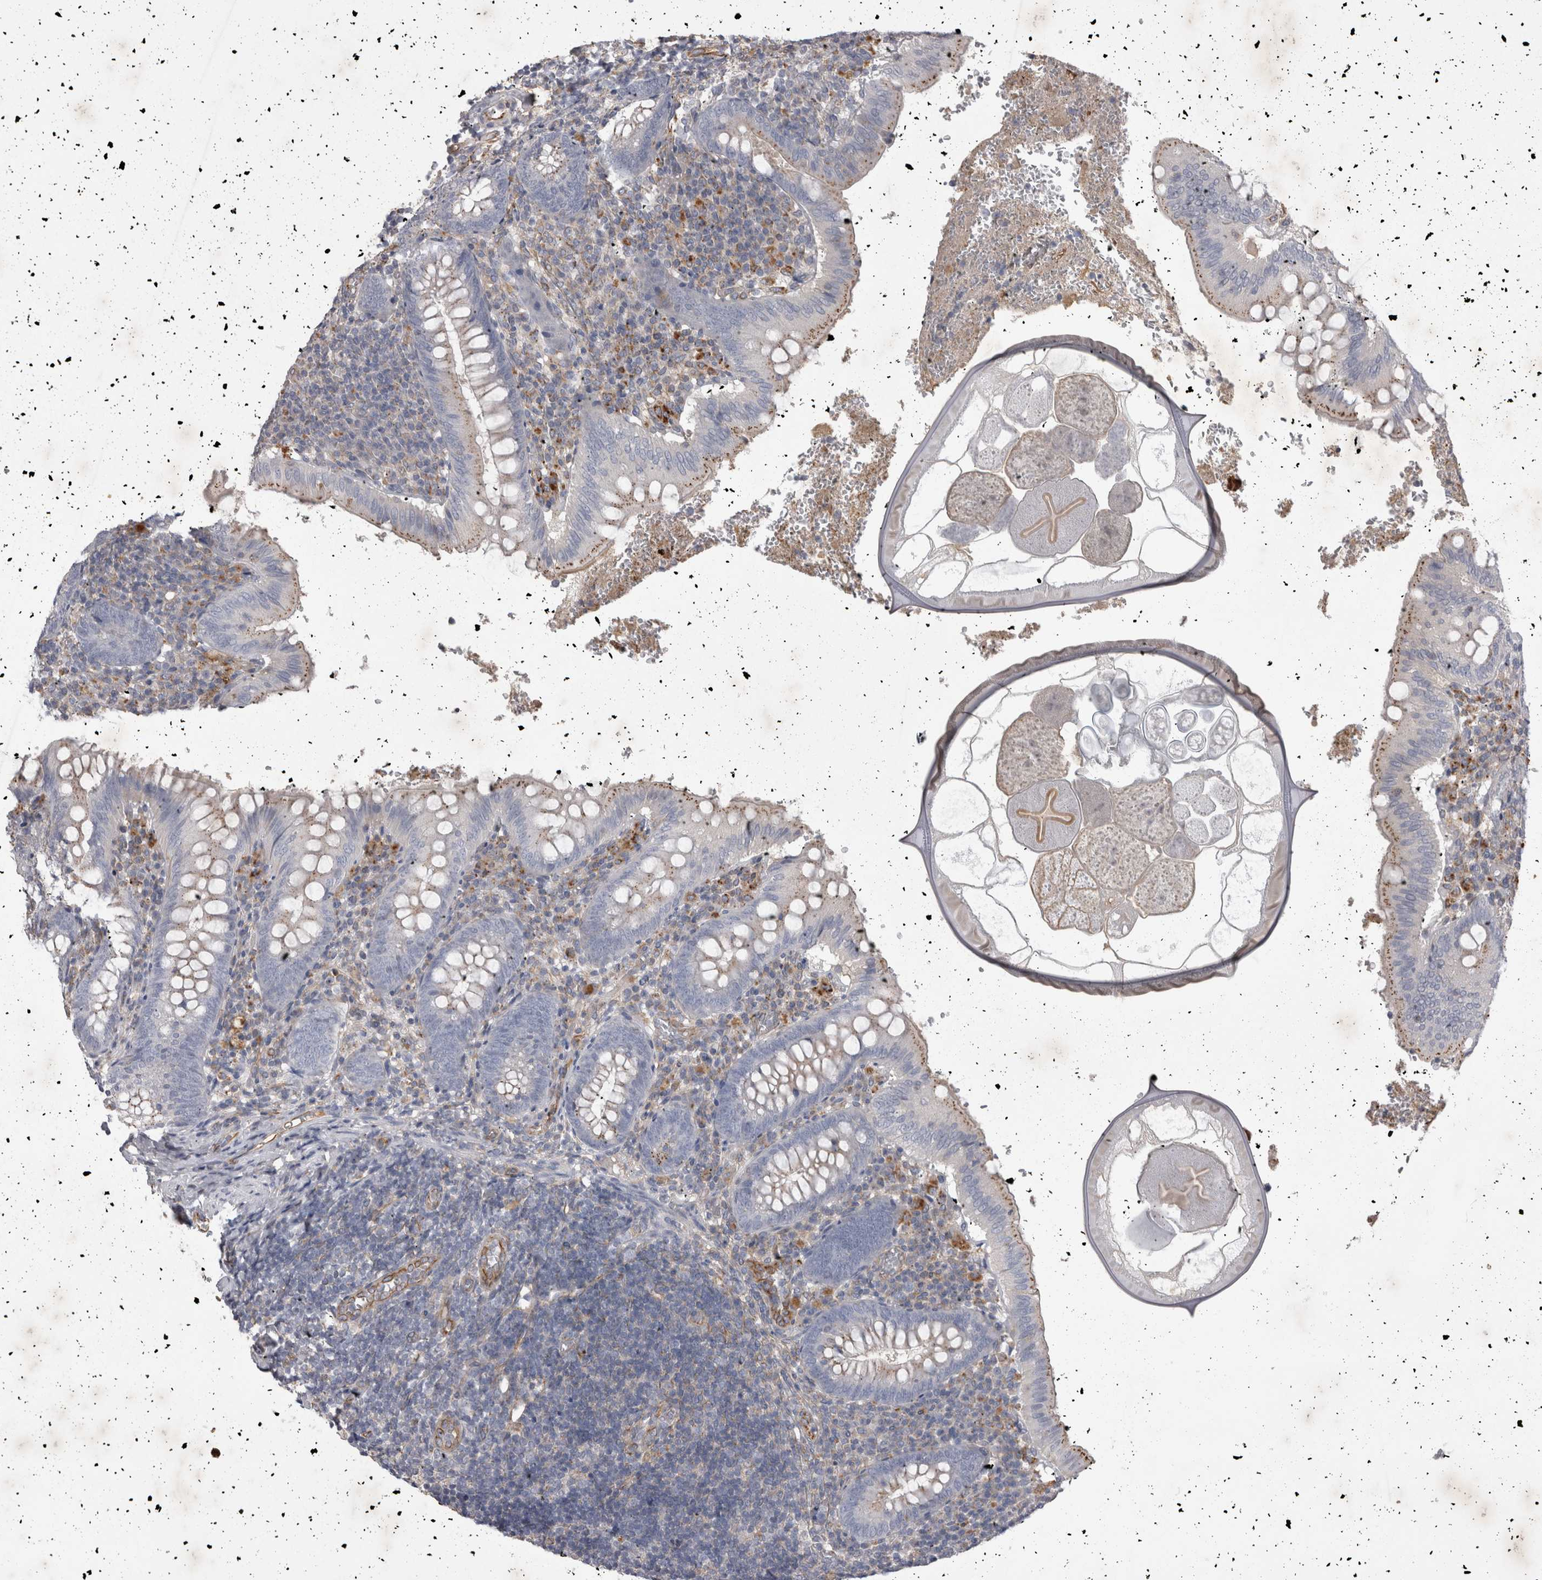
{"staining": {"intensity": "weak", "quantity": "<25%", "location": "cytoplasmic/membranous"}, "tissue": "appendix", "cell_type": "Glandular cells", "image_type": "normal", "snomed": [{"axis": "morphology", "description": "Normal tissue, NOS"}, {"axis": "topography", "description": "Appendix"}], "caption": "Immunohistochemical staining of unremarkable appendix demonstrates no significant expression in glandular cells. (Immunohistochemistry, brightfield microscopy, high magnification).", "gene": "STRADB", "patient": {"sex": "male", "age": 8}}